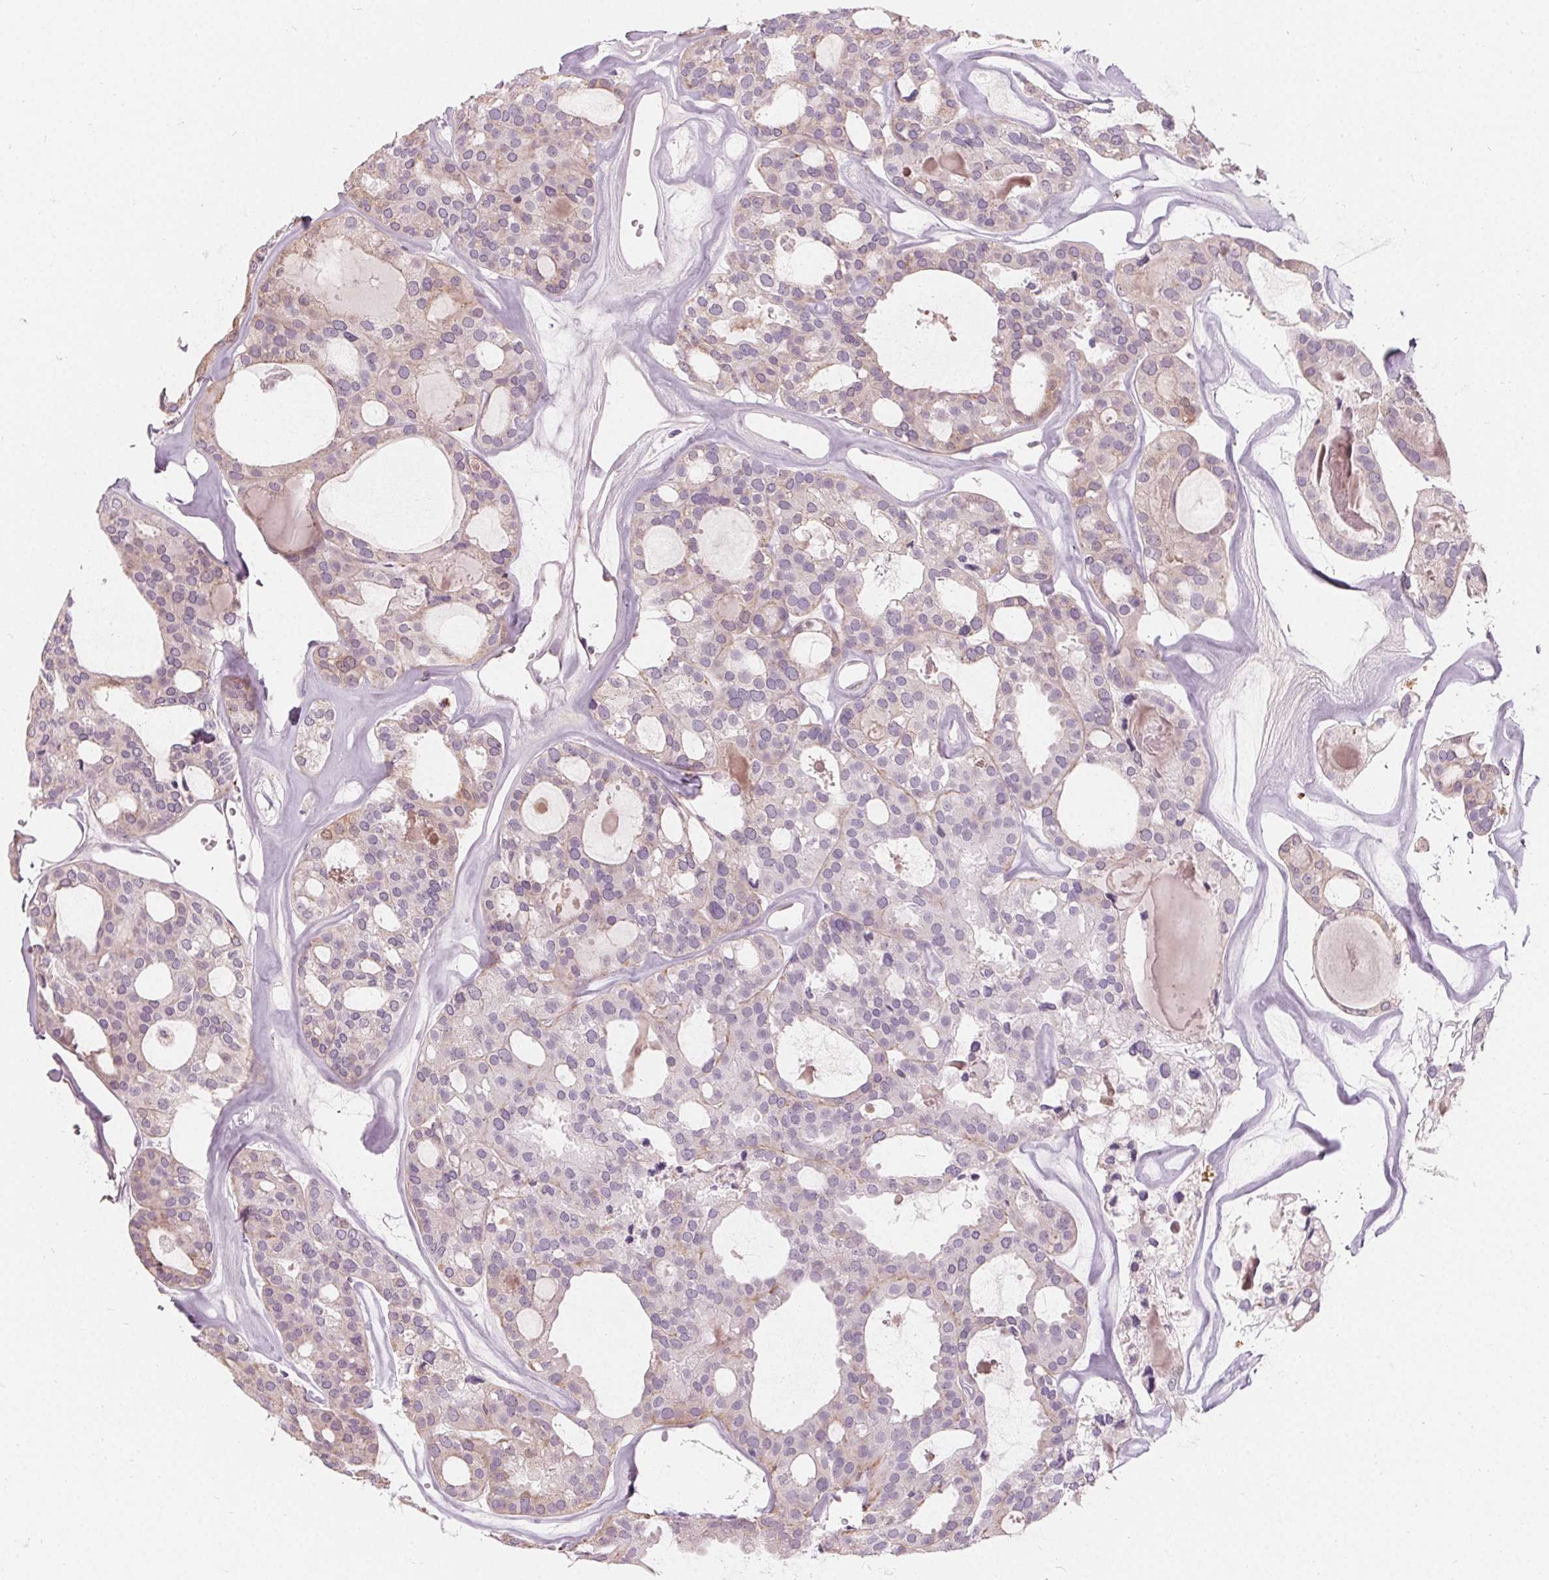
{"staining": {"intensity": "weak", "quantity": "<25%", "location": "cytoplasmic/membranous"}, "tissue": "thyroid cancer", "cell_type": "Tumor cells", "image_type": "cancer", "snomed": [{"axis": "morphology", "description": "Follicular adenoma carcinoma, NOS"}, {"axis": "topography", "description": "Thyroid gland"}], "caption": "There is no significant positivity in tumor cells of thyroid cancer (follicular adenoma carcinoma).", "gene": "HOPX", "patient": {"sex": "male", "age": 75}}